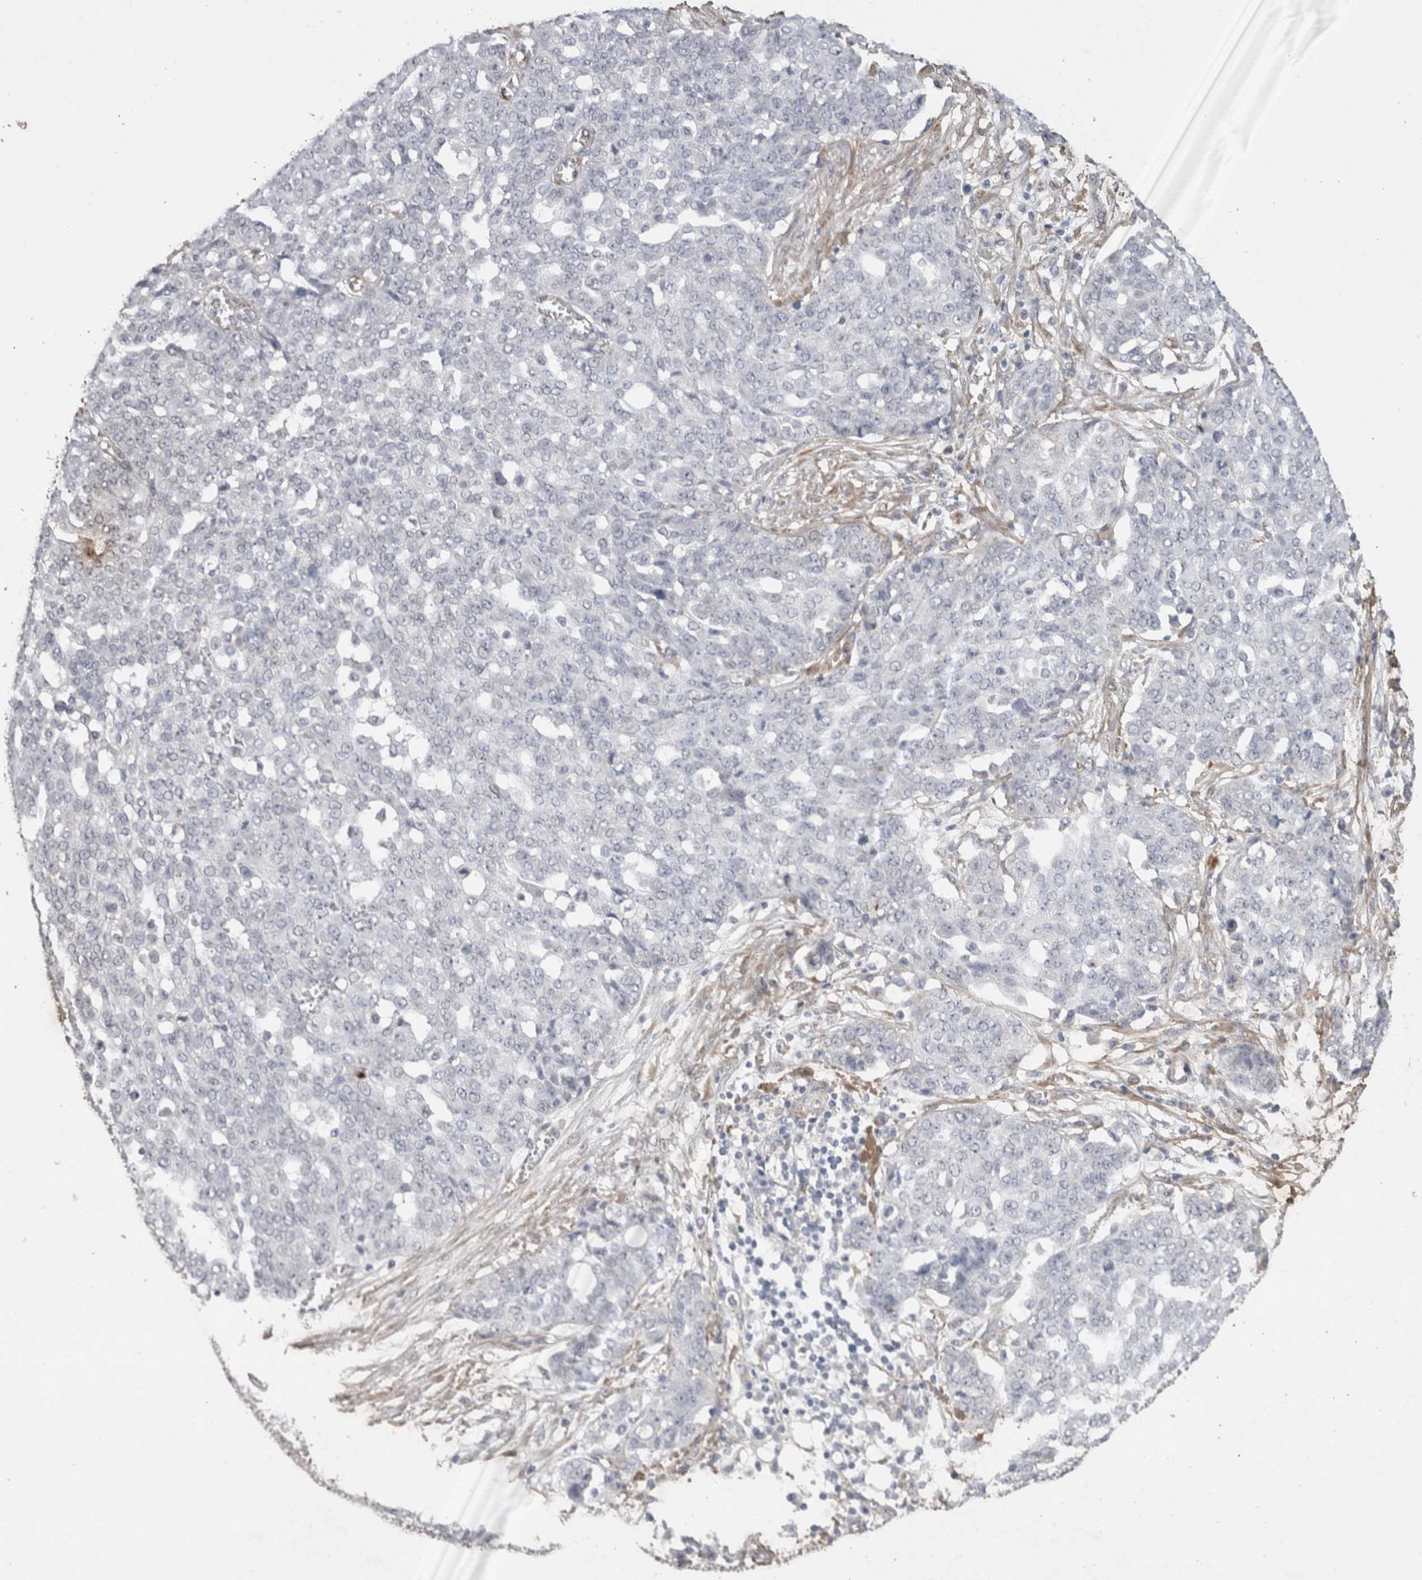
{"staining": {"intensity": "negative", "quantity": "none", "location": "none"}, "tissue": "ovarian cancer", "cell_type": "Tumor cells", "image_type": "cancer", "snomed": [{"axis": "morphology", "description": "Cystadenocarcinoma, serous, NOS"}, {"axis": "topography", "description": "Soft tissue"}, {"axis": "topography", "description": "Ovary"}], "caption": "Immunohistochemical staining of human serous cystadenocarcinoma (ovarian) exhibits no significant positivity in tumor cells. (DAB (3,3'-diaminobenzidine) IHC, high magnification).", "gene": "C1QTNF5", "patient": {"sex": "female", "age": 57}}